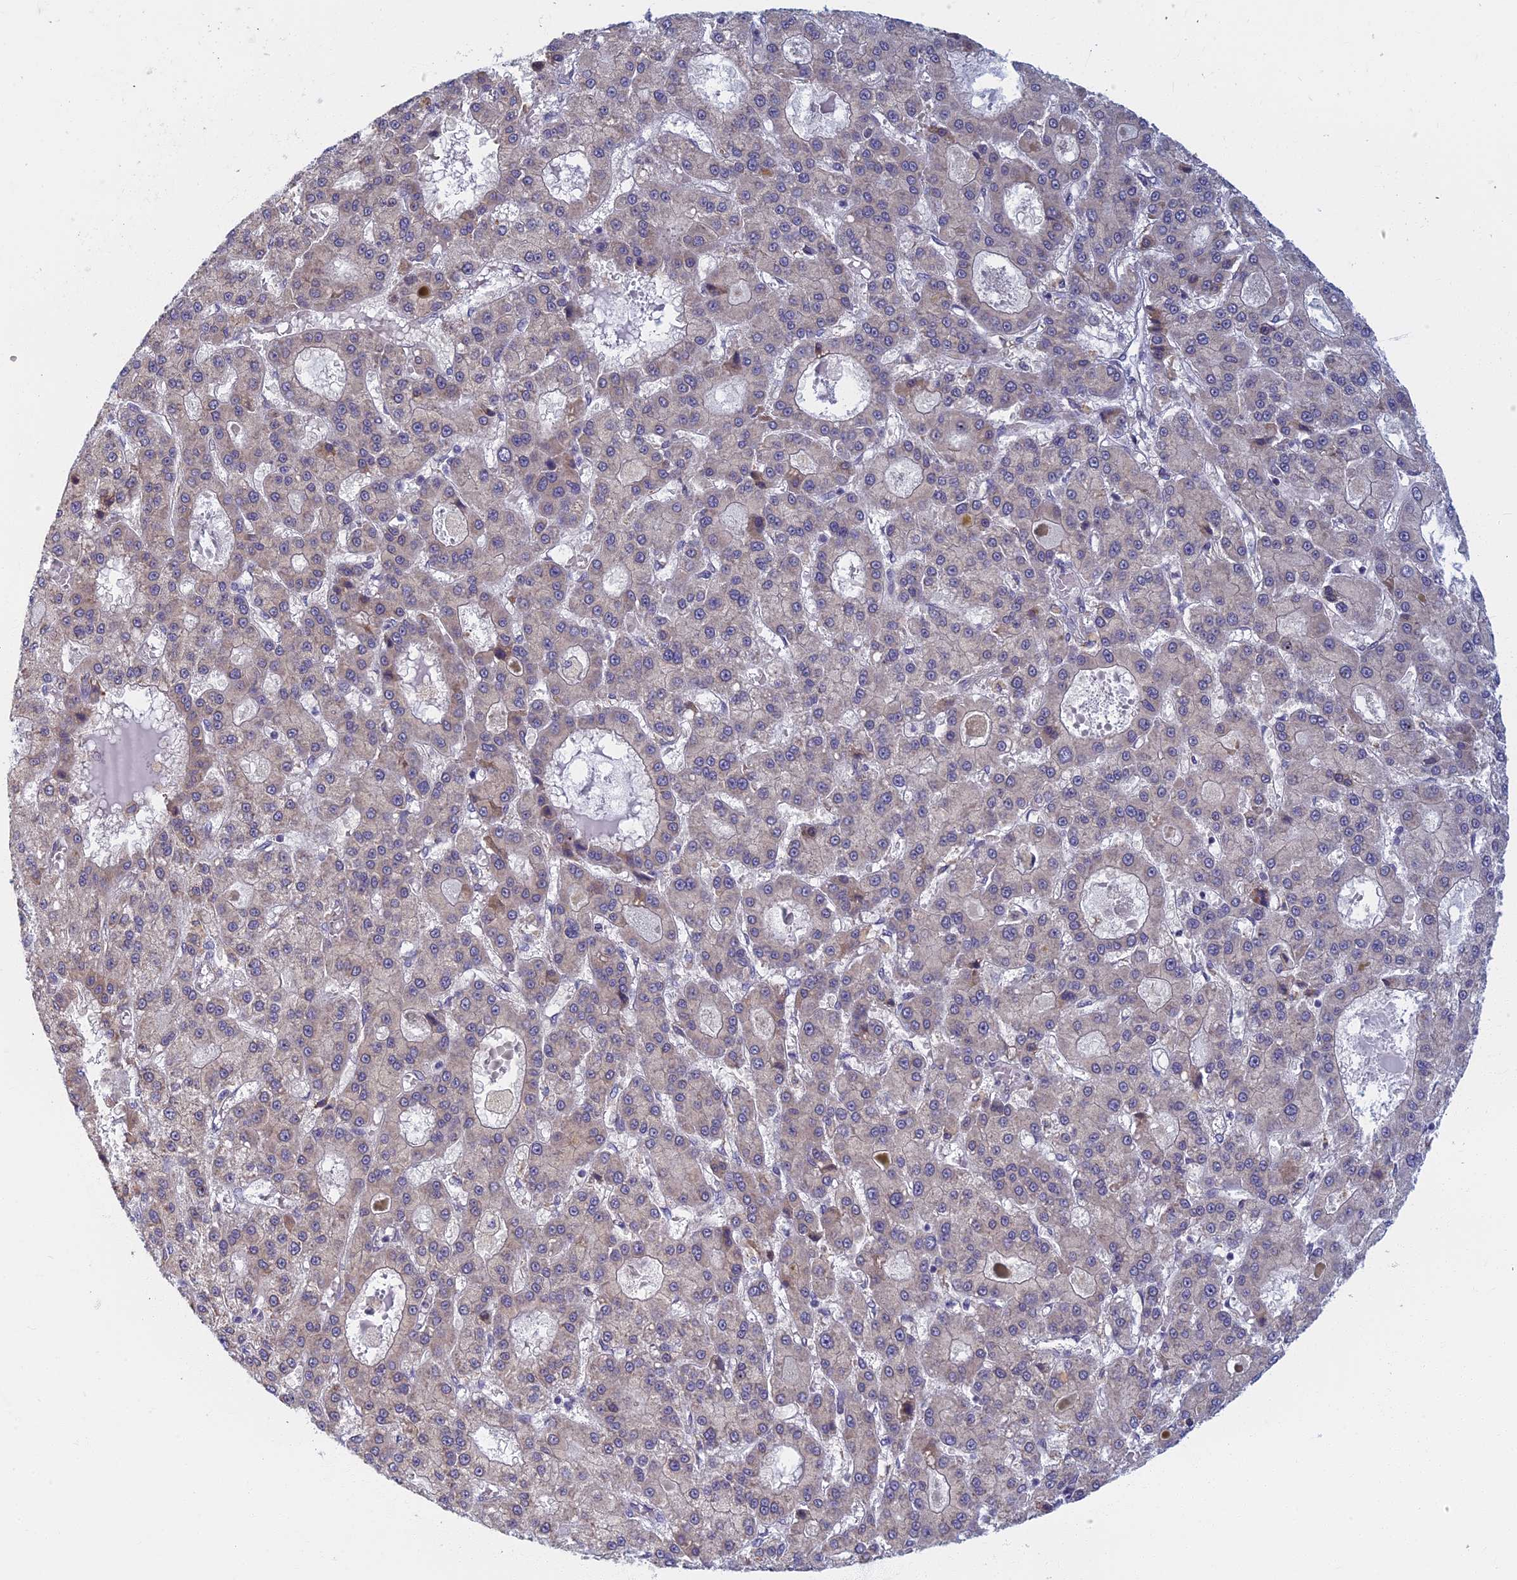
{"staining": {"intensity": "negative", "quantity": "none", "location": "none"}, "tissue": "liver cancer", "cell_type": "Tumor cells", "image_type": "cancer", "snomed": [{"axis": "morphology", "description": "Carcinoma, Hepatocellular, NOS"}, {"axis": "topography", "description": "Liver"}], "caption": "Histopathology image shows no protein positivity in tumor cells of liver cancer (hepatocellular carcinoma) tissue.", "gene": "DDX51", "patient": {"sex": "male", "age": 70}}